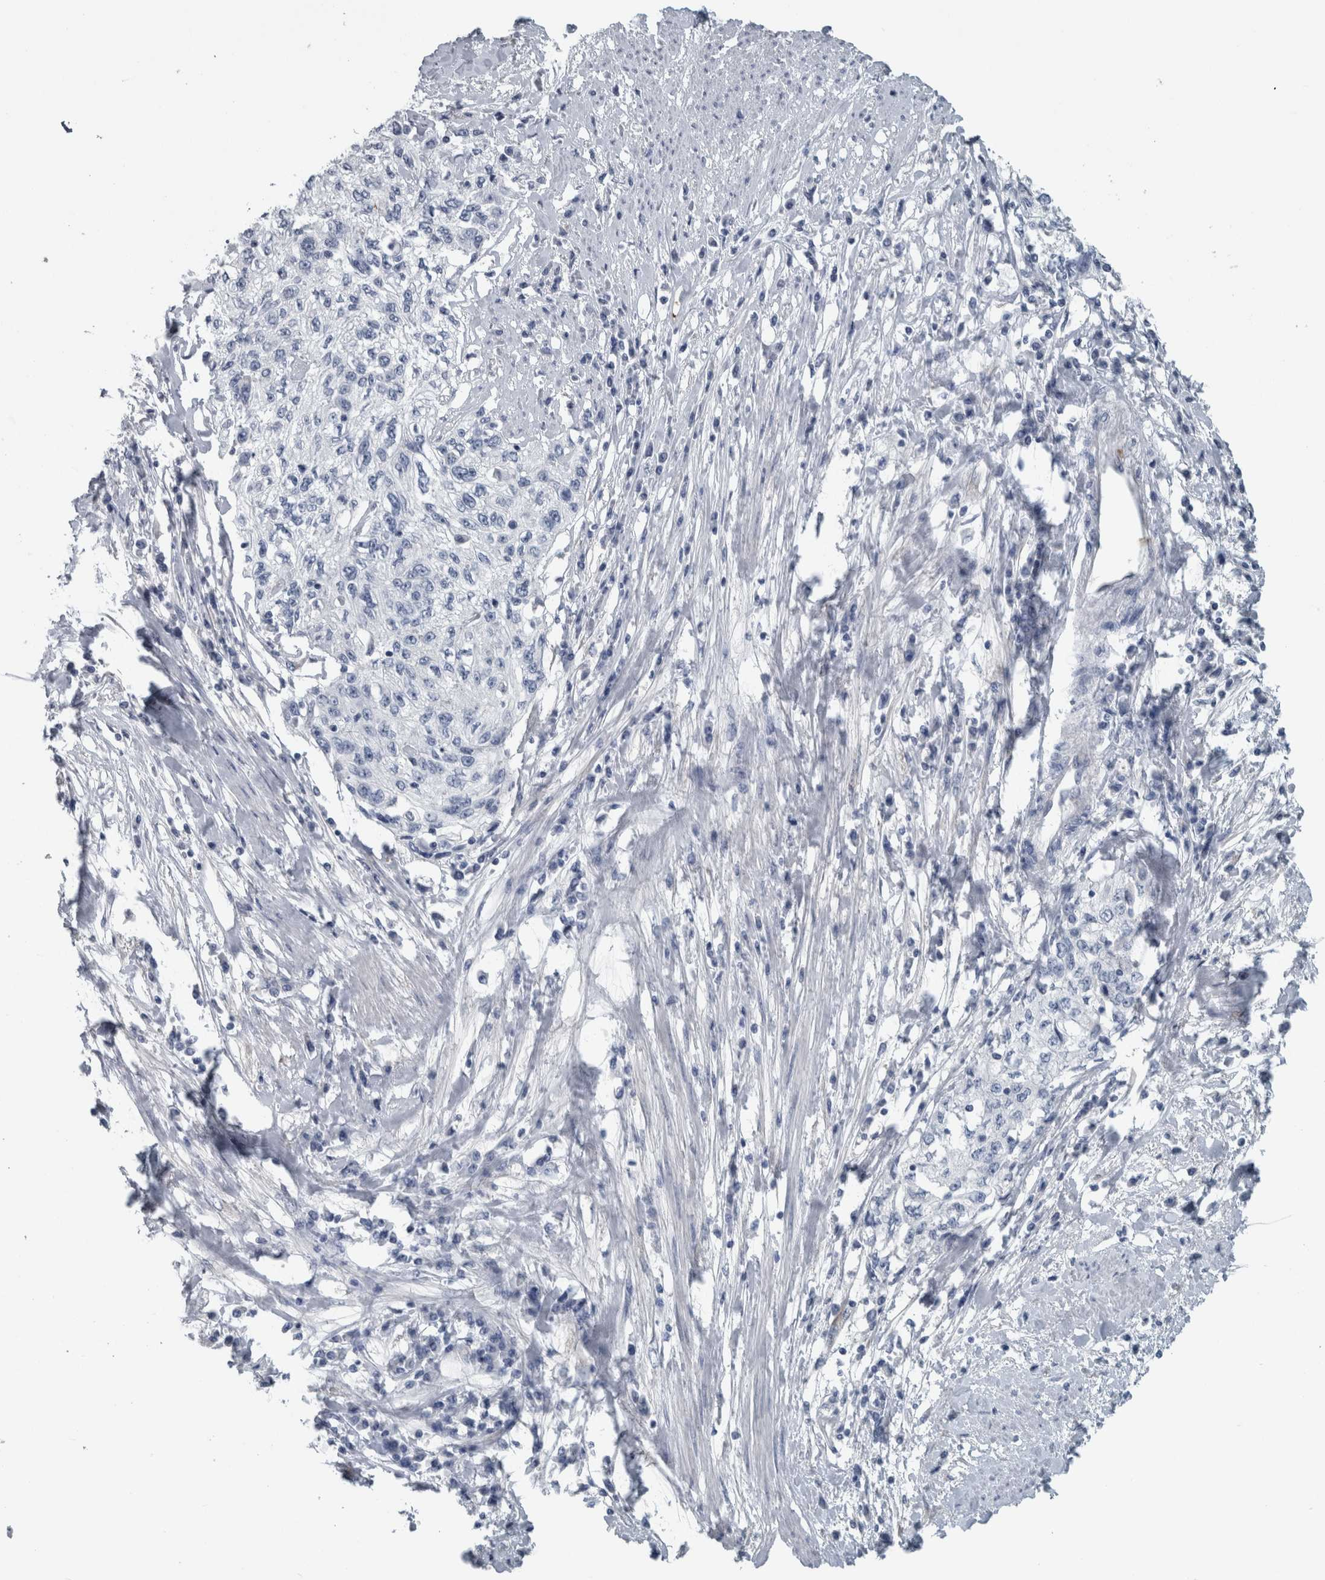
{"staining": {"intensity": "negative", "quantity": "none", "location": "none"}, "tissue": "cervical cancer", "cell_type": "Tumor cells", "image_type": "cancer", "snomed": [{"axis": "morphology", "description": "Squamous cell carcinoma, NOS"}, {"axis": "topography", "description": "Cervix"}], "caption": "A high-resolution histopathology image shows immunohistochemistry (IHC) staining of squamous cell carcinoma (cervical), which shows no significant staining in tumor cells. The staining is performed using DAB (3,3'-diaminobenzidine) brown chromogen with nuclei counter-stained in using hematoxylin.", "gene": "SH3GL2", "patient": {"sex": "female", "age": 57}}